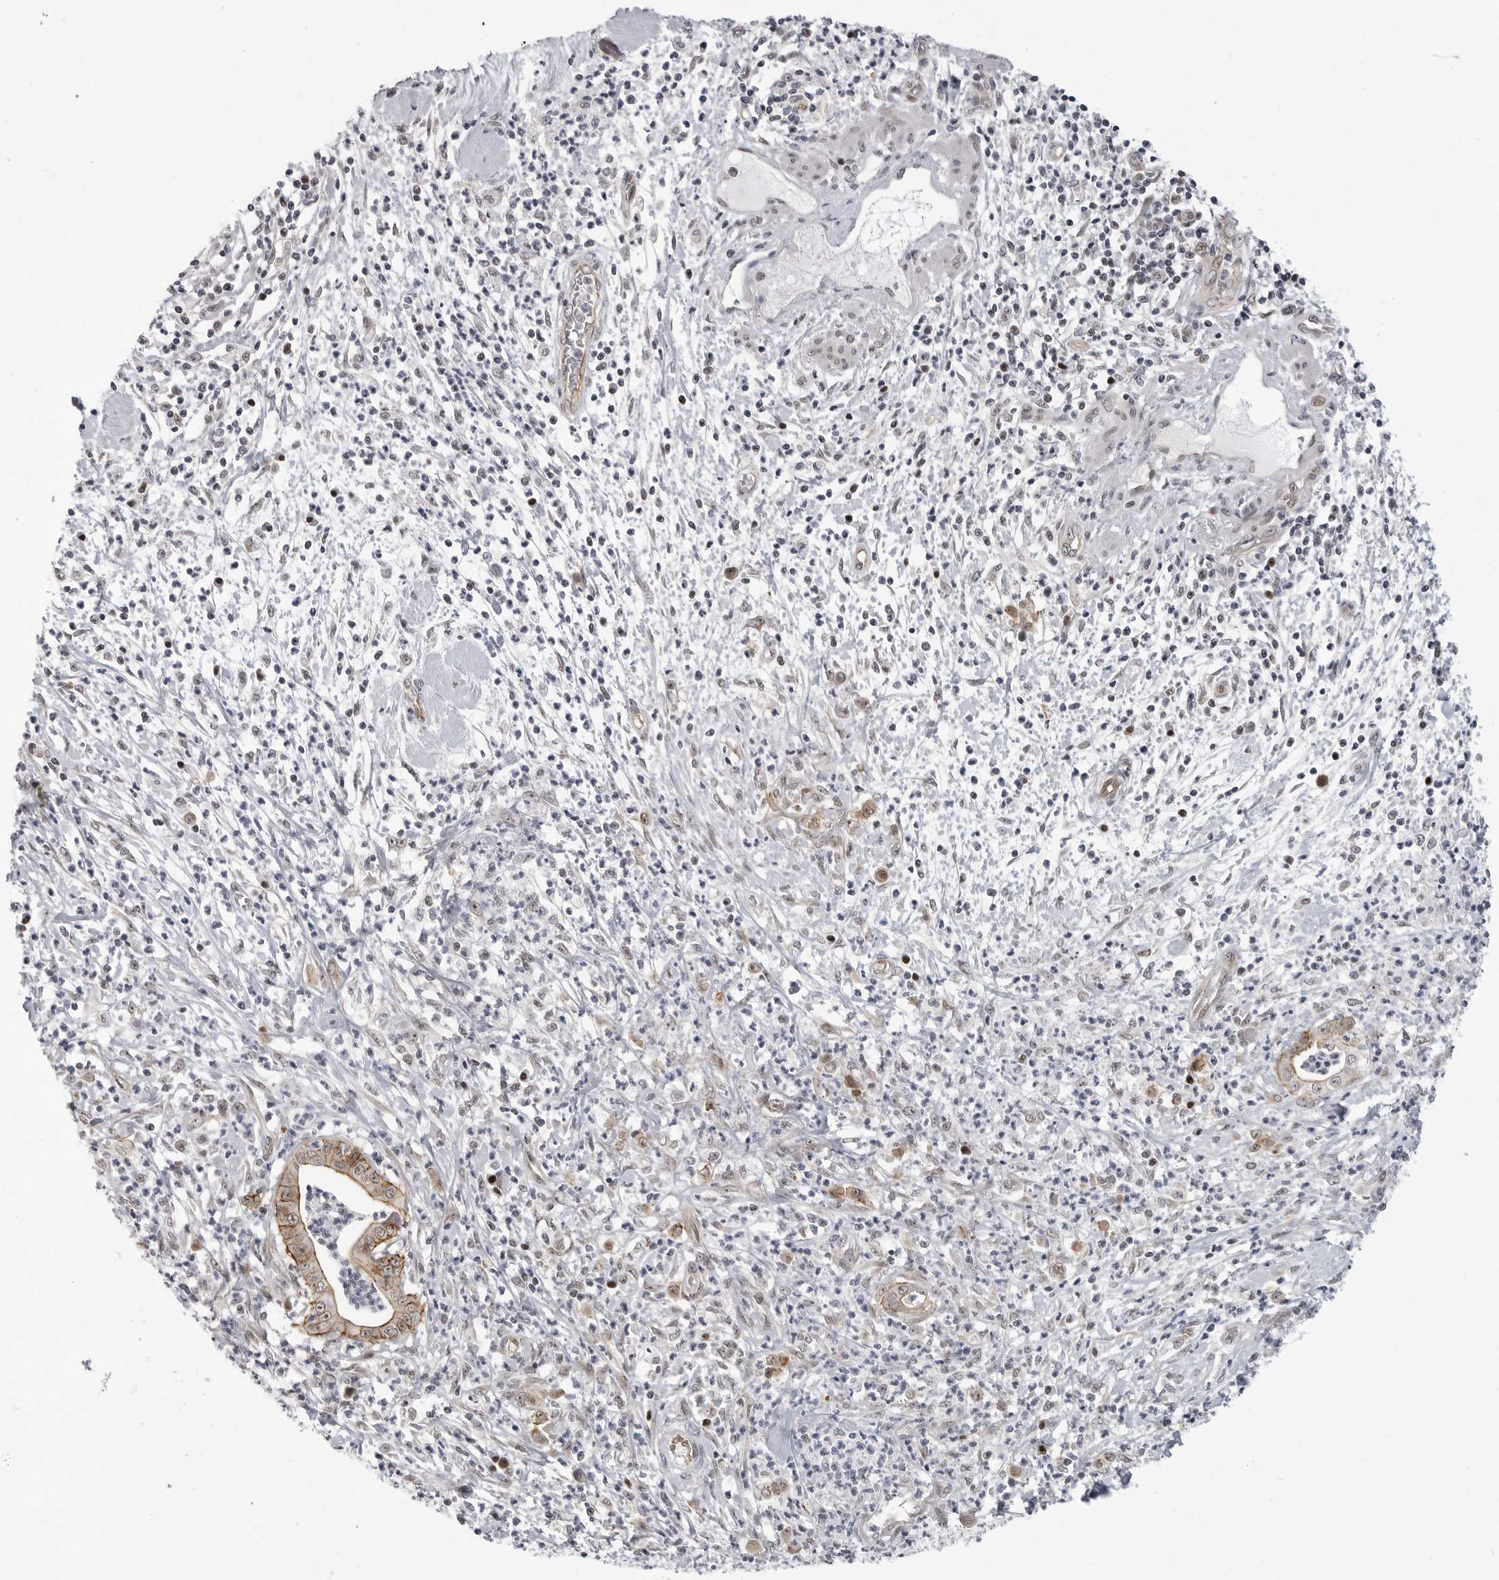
{"staining": {"intensity": "moderate", "quantity": "25%-75%", "location": "cytoplasmic/membranous"}, "tissue": "pancreatic cancer", "cell_type": "Tumor cells", "image_type": "cancer", "snomed": [{"axis": "morphology", "description": "Adenocarcinoma, NOS"}, {"axis": "topography", "description": "Pancreas"}], "caption": "Immunohistochemistry histopathology image of human pancreatic adenocarcinoma stained for a protein (brown), which shows medium levels of moderate cytoplasmic/membranous positivity in approximately 25%-75% of tumor cells.", "gene": "CEP295NL", "patient": {"sex": "male", "age": 69}}